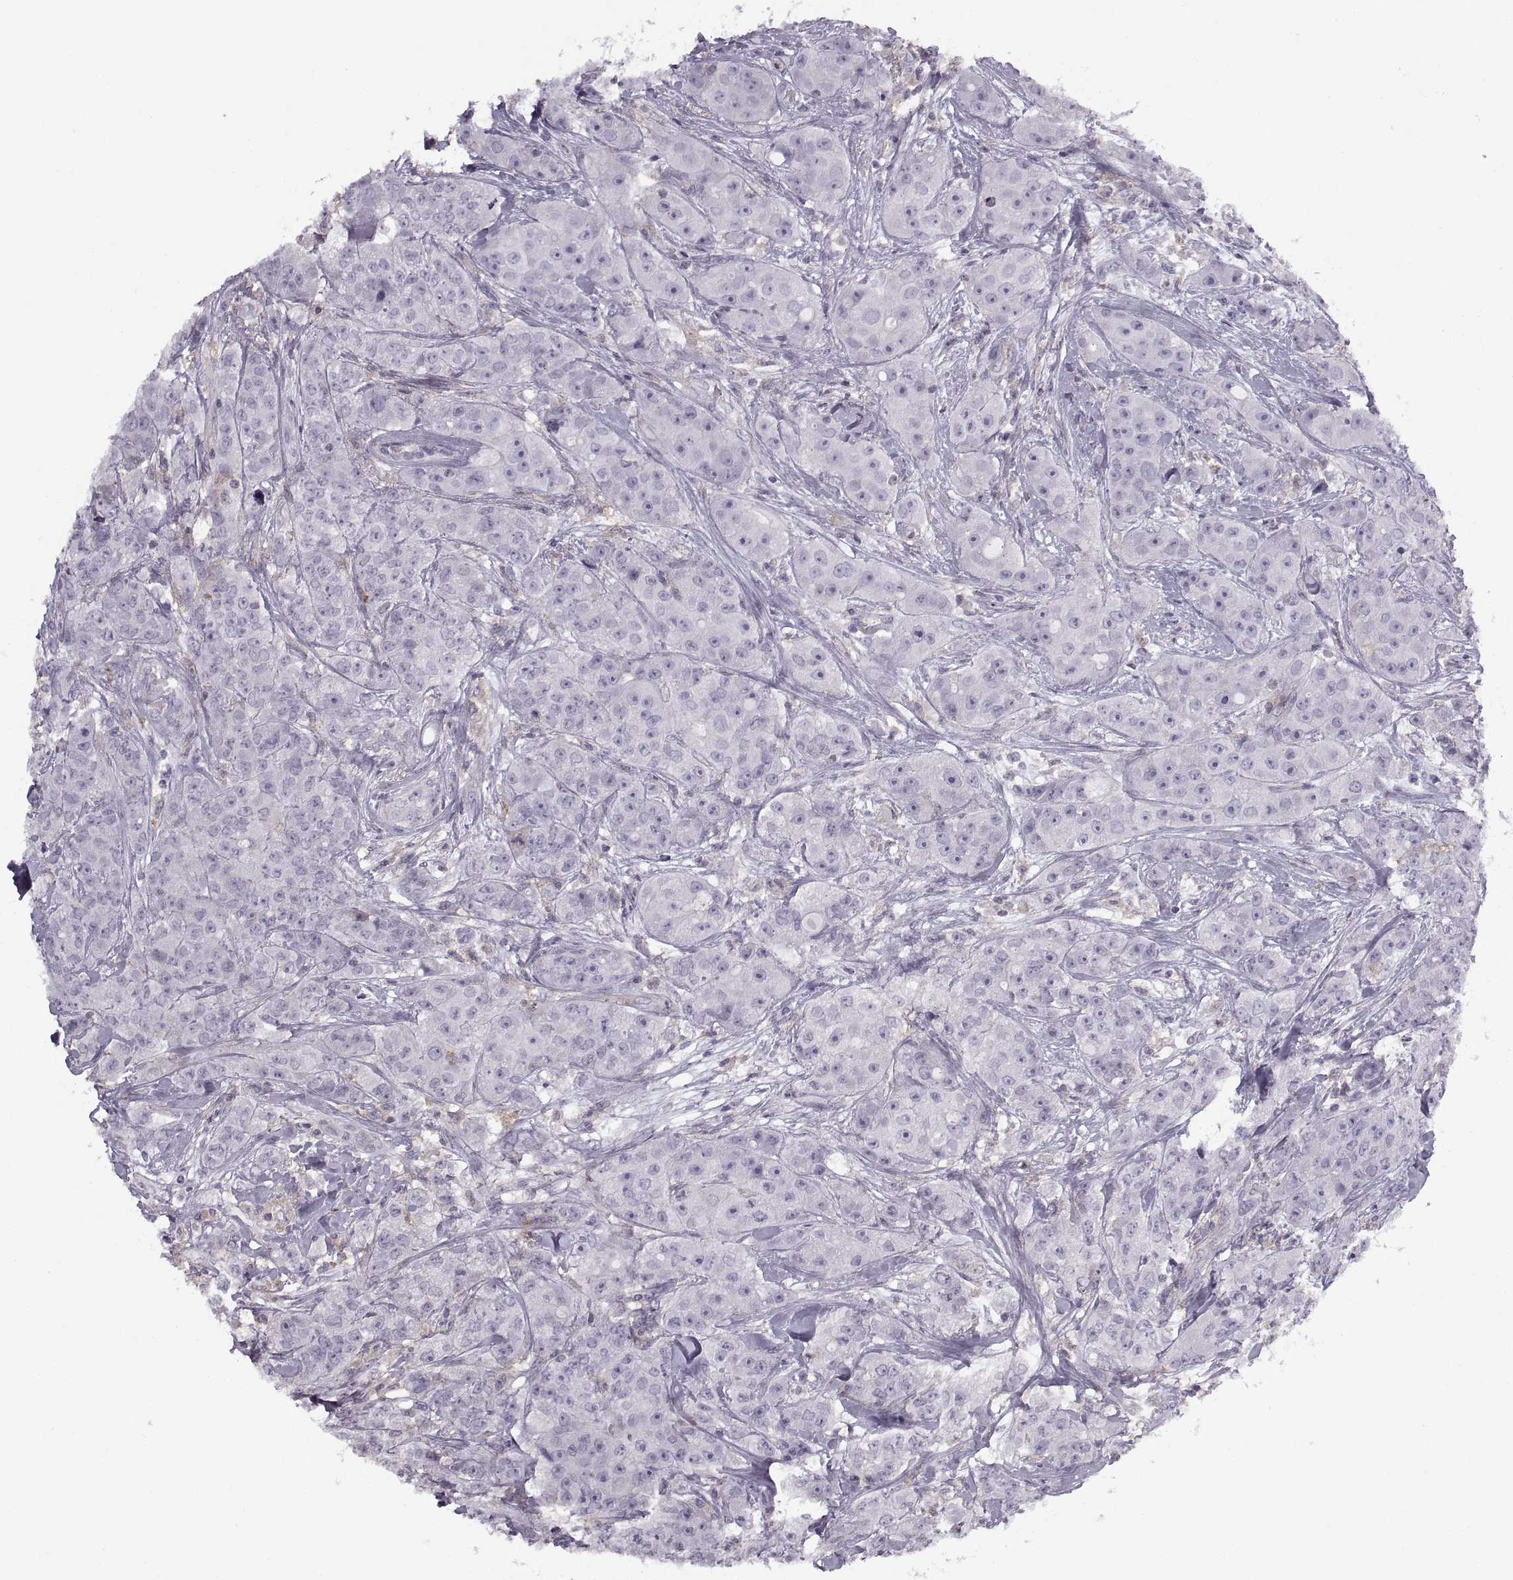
{"staining": {"intensity": "negative", "quantity": "none", "location": "none"}, "tissue": "breast cancer", "cell_type": "Tumor cells", "image_type": "cancer", "snomed": [{"axis": "morphology", "description": "Duct carcinoma"}, {"axis": "topography", "description": "Breast"}], "caption": "This image is of breast cancer stained with immunohistochemistry (IHC) to label a protein in brown with the nuclei are counter-stained blue. There is no positivity in tumor cells.", "gene": "RALB", "patient": {"sex": "female", "age": 43}}